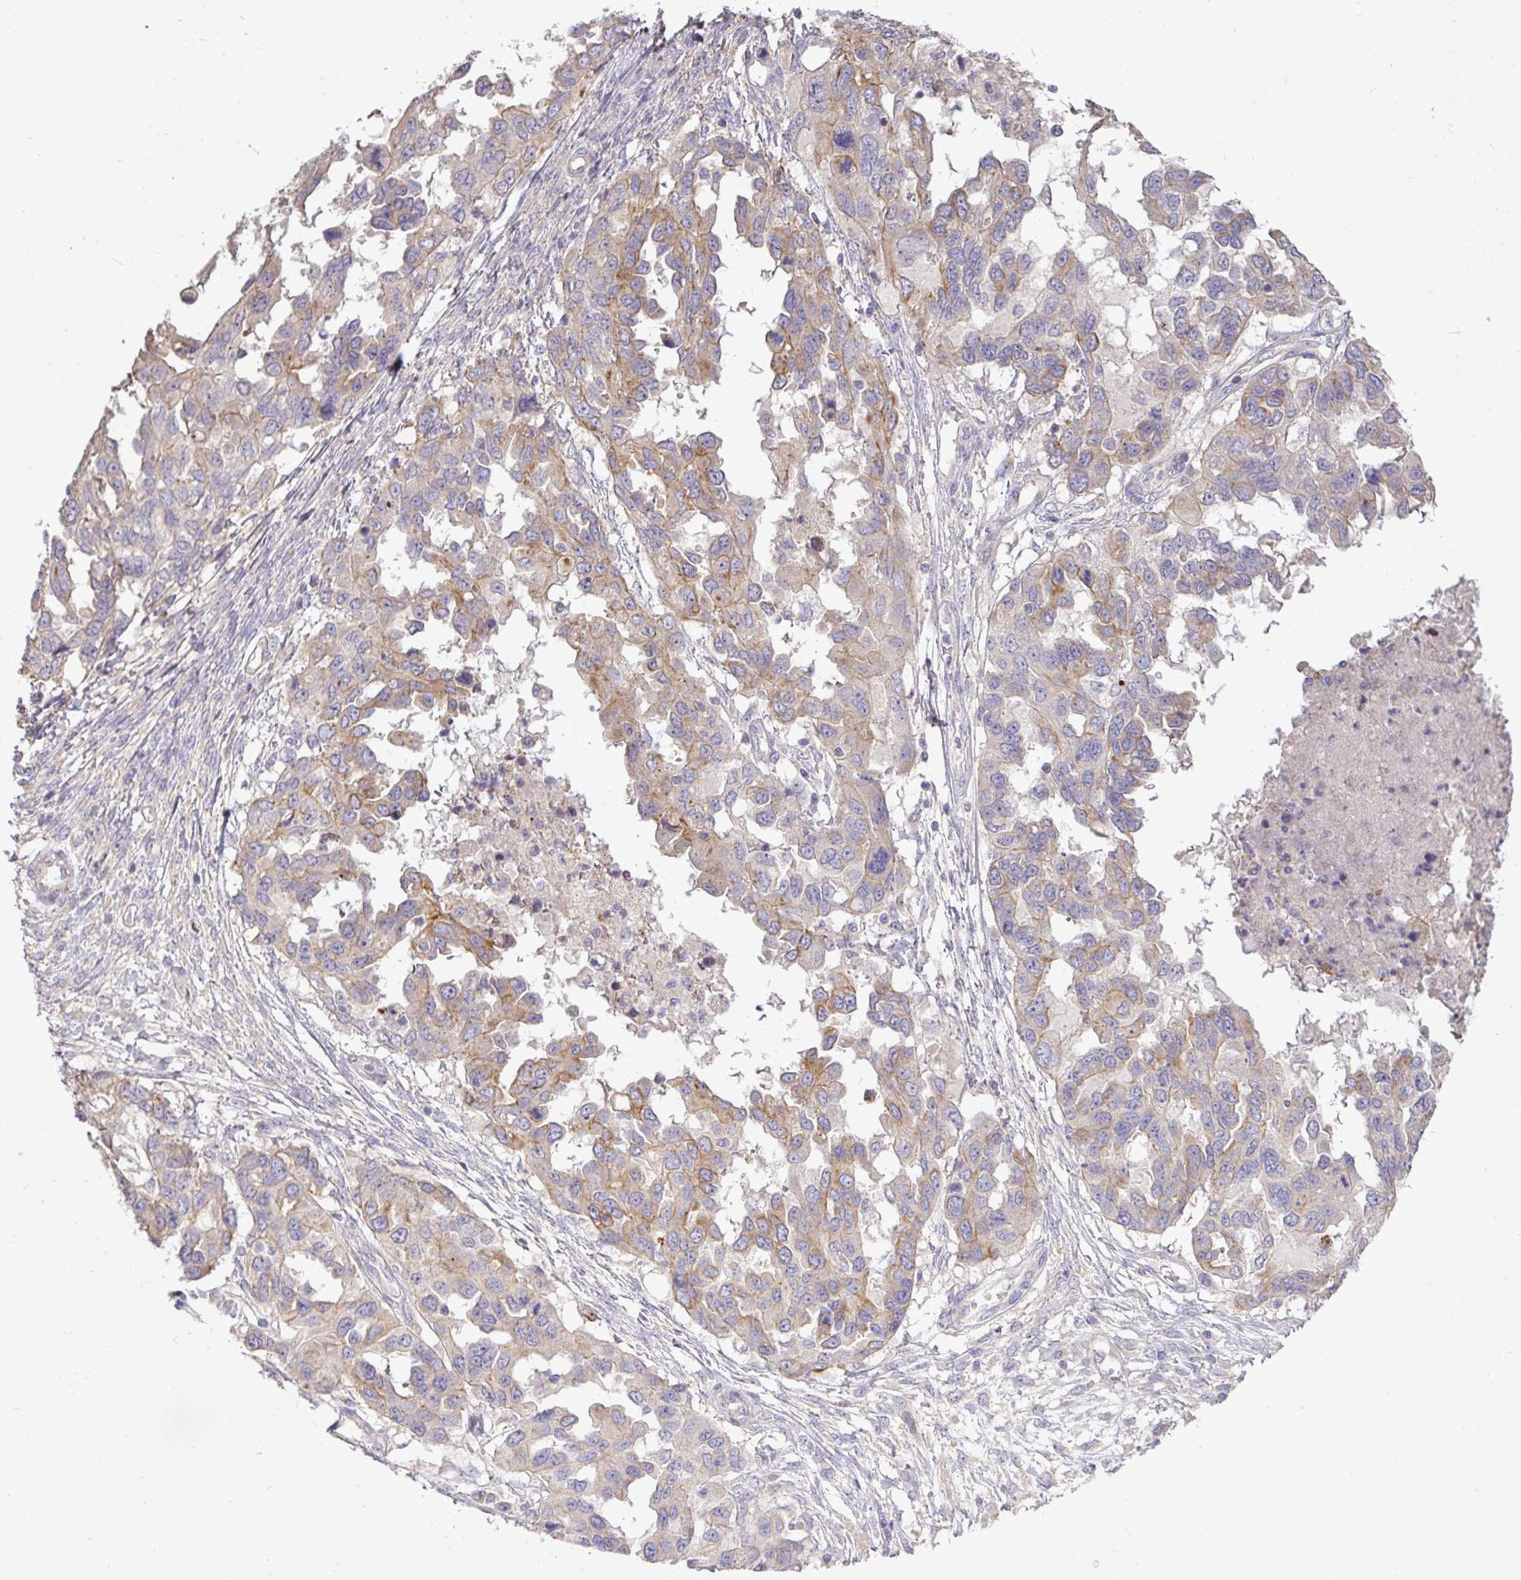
{"staining": {"intensity": "moderate", "quantity": "<25%", "location": "cytoplasmic/membranous"}, "tissue": "ovarian cancer", "cell_type": "Tumor cells", "image_type": "cancer", "snomed": [{"axis": "morphology", "description": "Cystadenocarcinoma, serous, NOS"}, {"axis": "topography", "description": "Ovary"}], "caption": "Brown immunohistochemical staining in ovarian serous cystadenocarcinoma demonstrates moderate cytoplasmic/membranous expression in about <25% of tumor cells.", "gene": "STRIP1", "patient": {"sex": "female", "age": 53}}